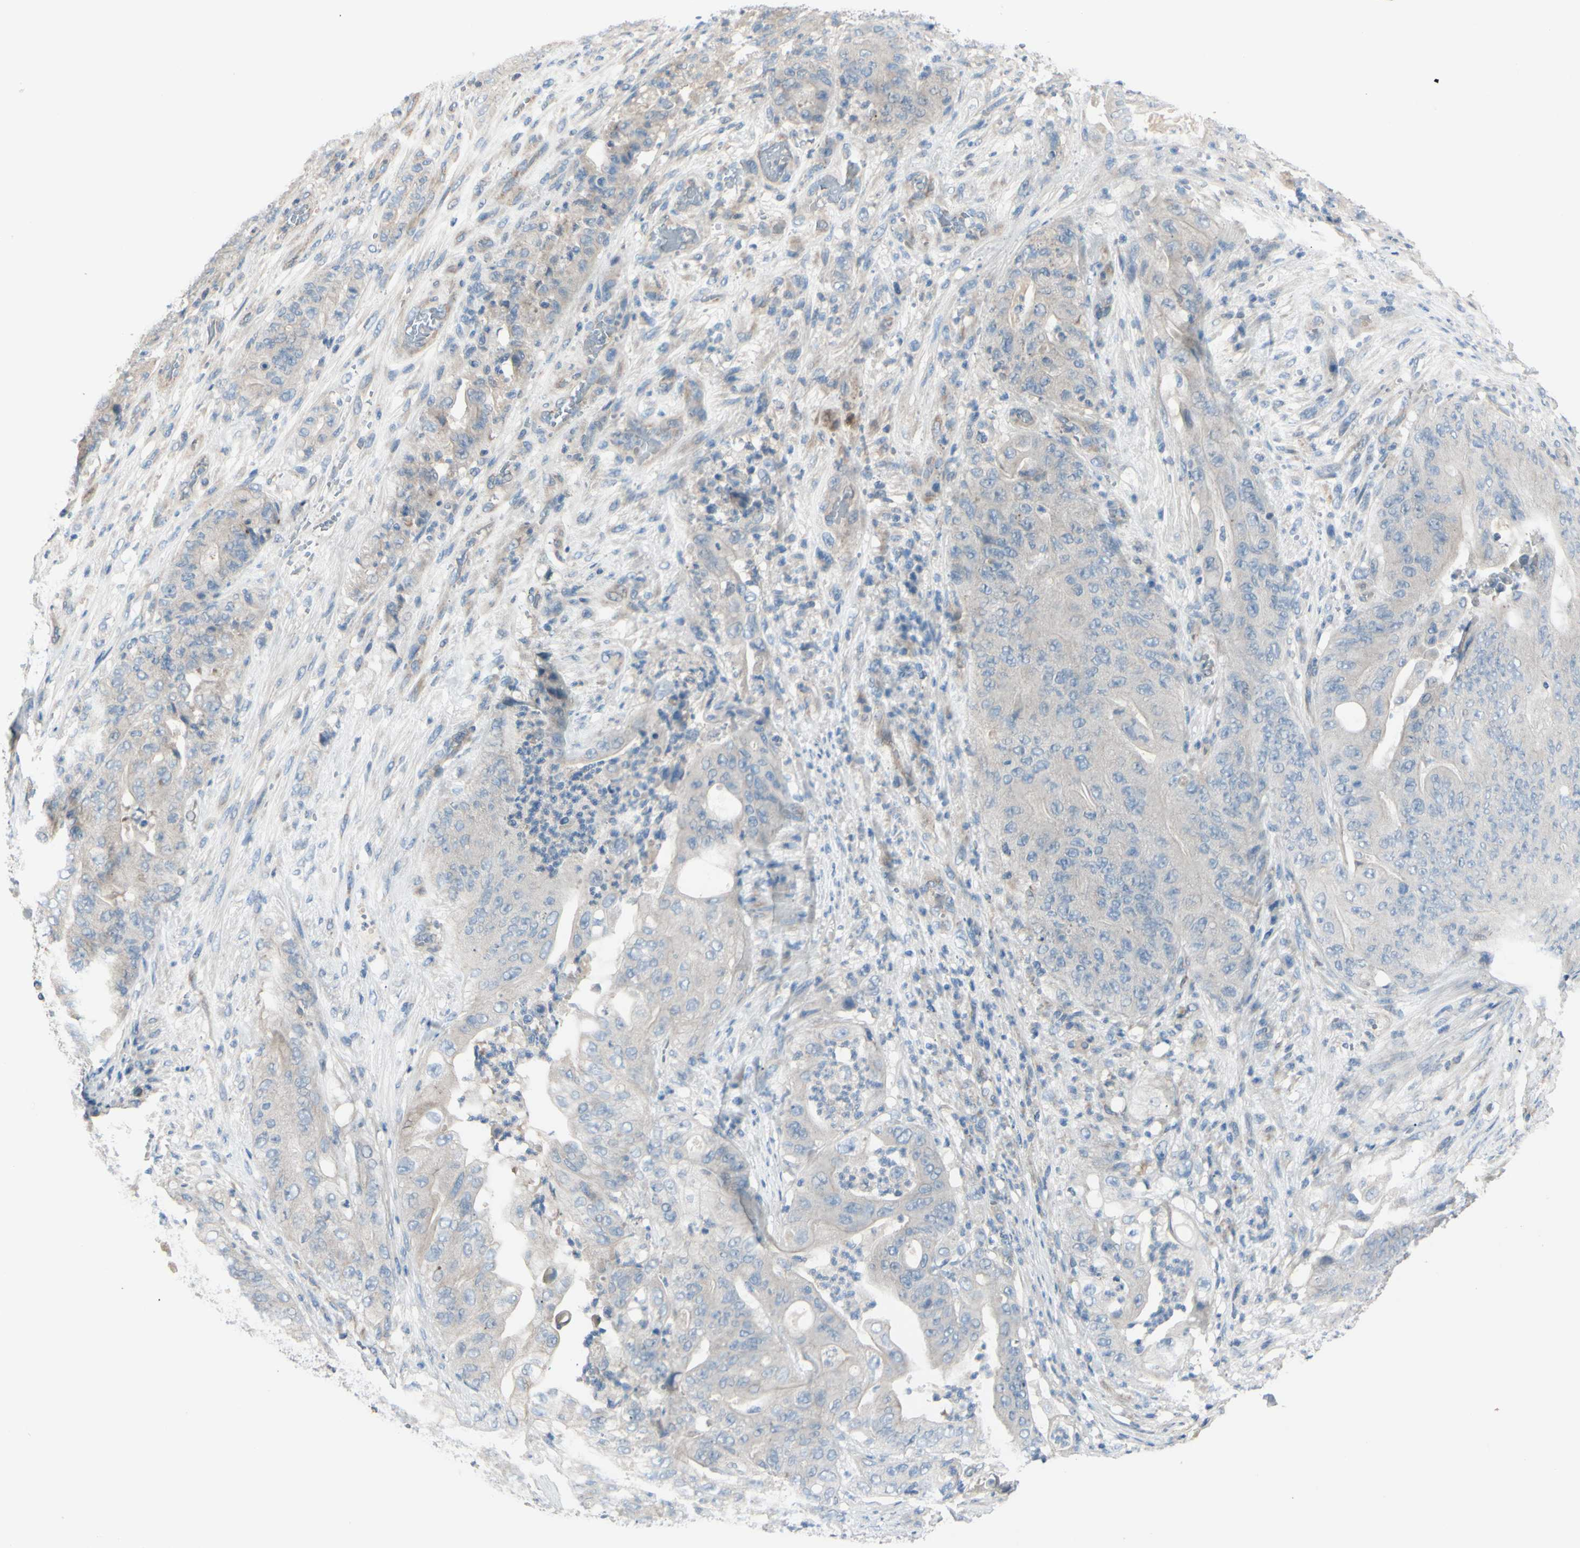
{"staining": {"intensity": "weak", "quantity": ">75%", "location": "cytoplasmic/membranous"}, "tissue": "stomach cancer", "cell_type": "Tumor cells", "image_type": "cancer", "snomed": [{"axis": "morphology", "description": "Adenocarcinoma, NOS"}, {"axis": "topography", "description": "Stomach"}], "caption": "Immunohistochemistry (IHC) photomicrograph of human stomach adenocarcinoma stained for a protein (brown), which exhibits low levels of weak cytoplasmic/membranous positivity in about >75% of tumor cells.", "gene": "EPHA3", "patient": {"sex": "female", "age": 73}}